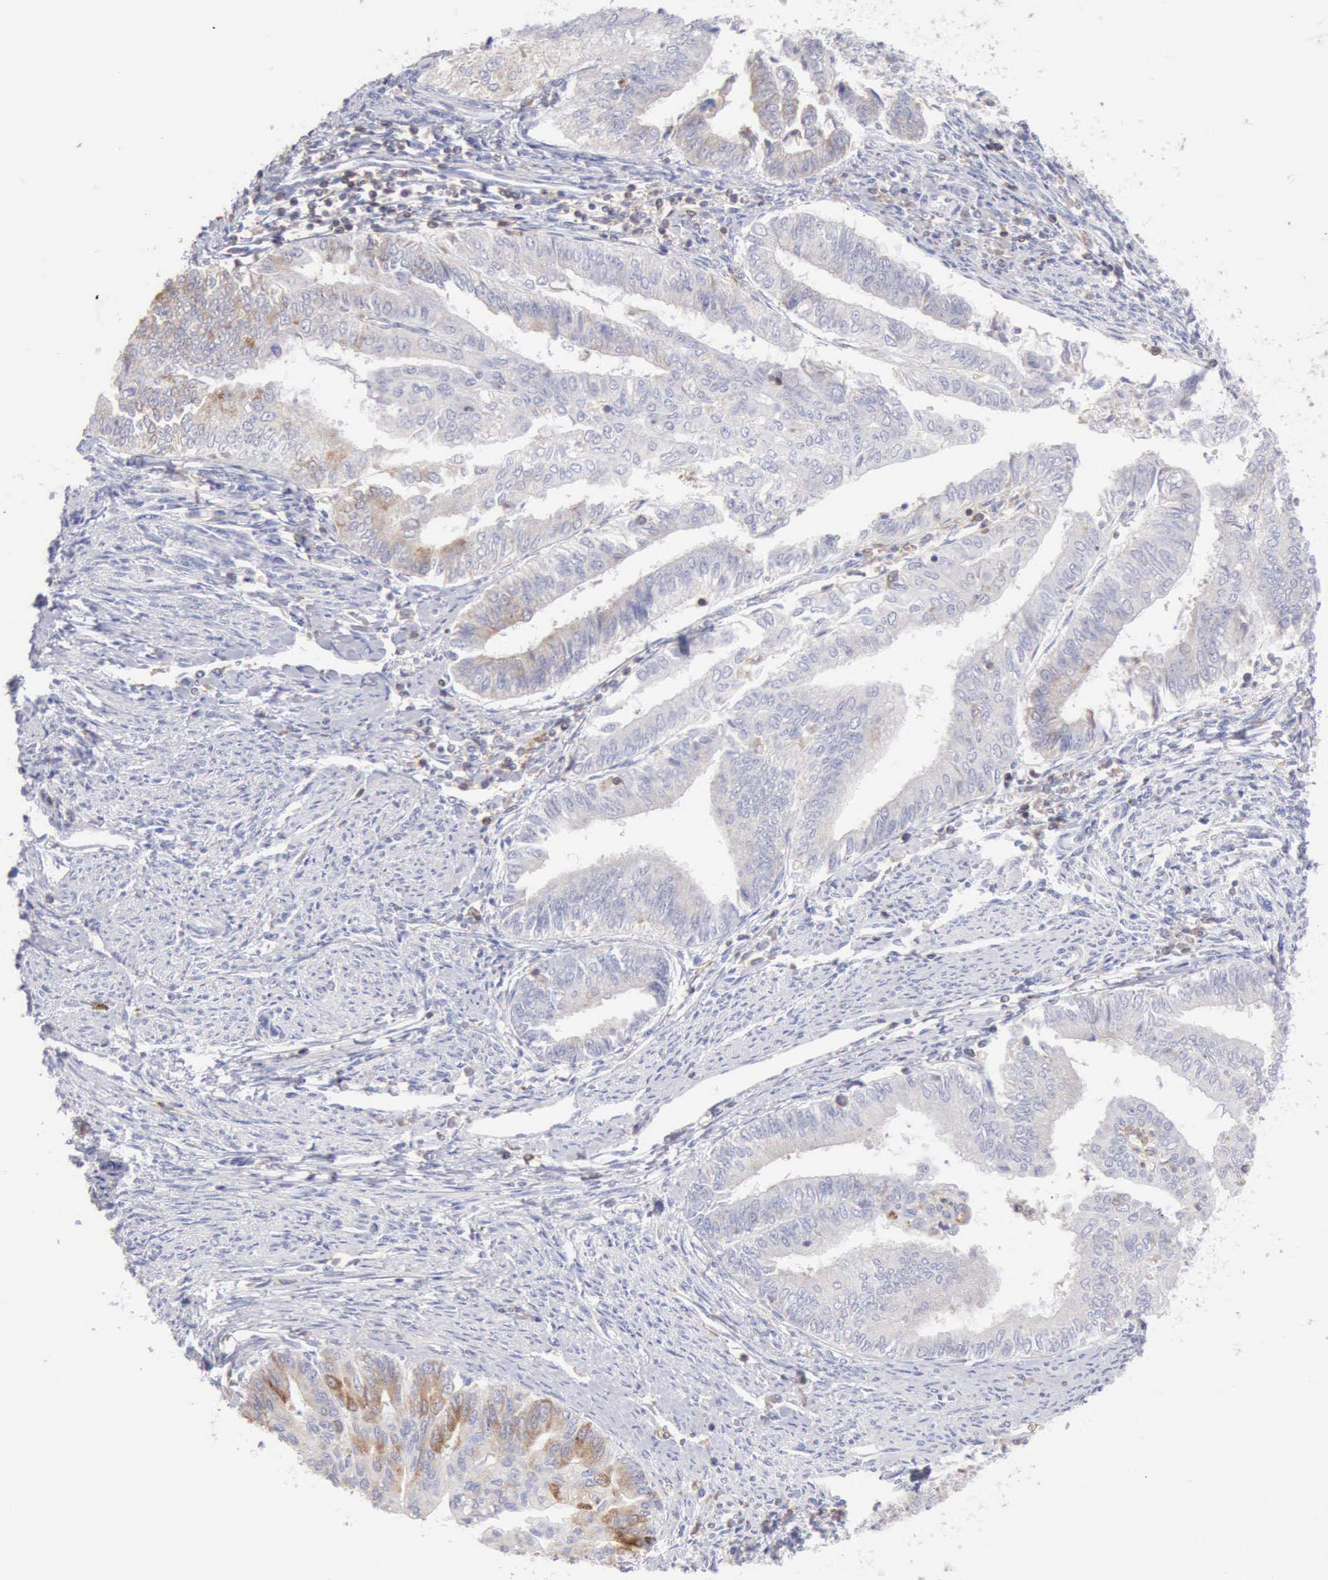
{"staining": {"intensity": "weak", "quantity": "<25%", "location": "cytoplasmic/membranous"}, "tissue": "endometrial cancer", "cell_type": "Tumor cells", "image_type": "cancer", "snomed": [{"axis": "morphology", "description": "Adenocarcinoma, NOS"}, {"axis": "topography", "description": "Endometrium"}], "caption": "There is no significant positivity in tumor cells of endometrial cancer (adenocarcinoma).", "gene": "SASH3", "patient": {"sex": "female", "age": 66}}